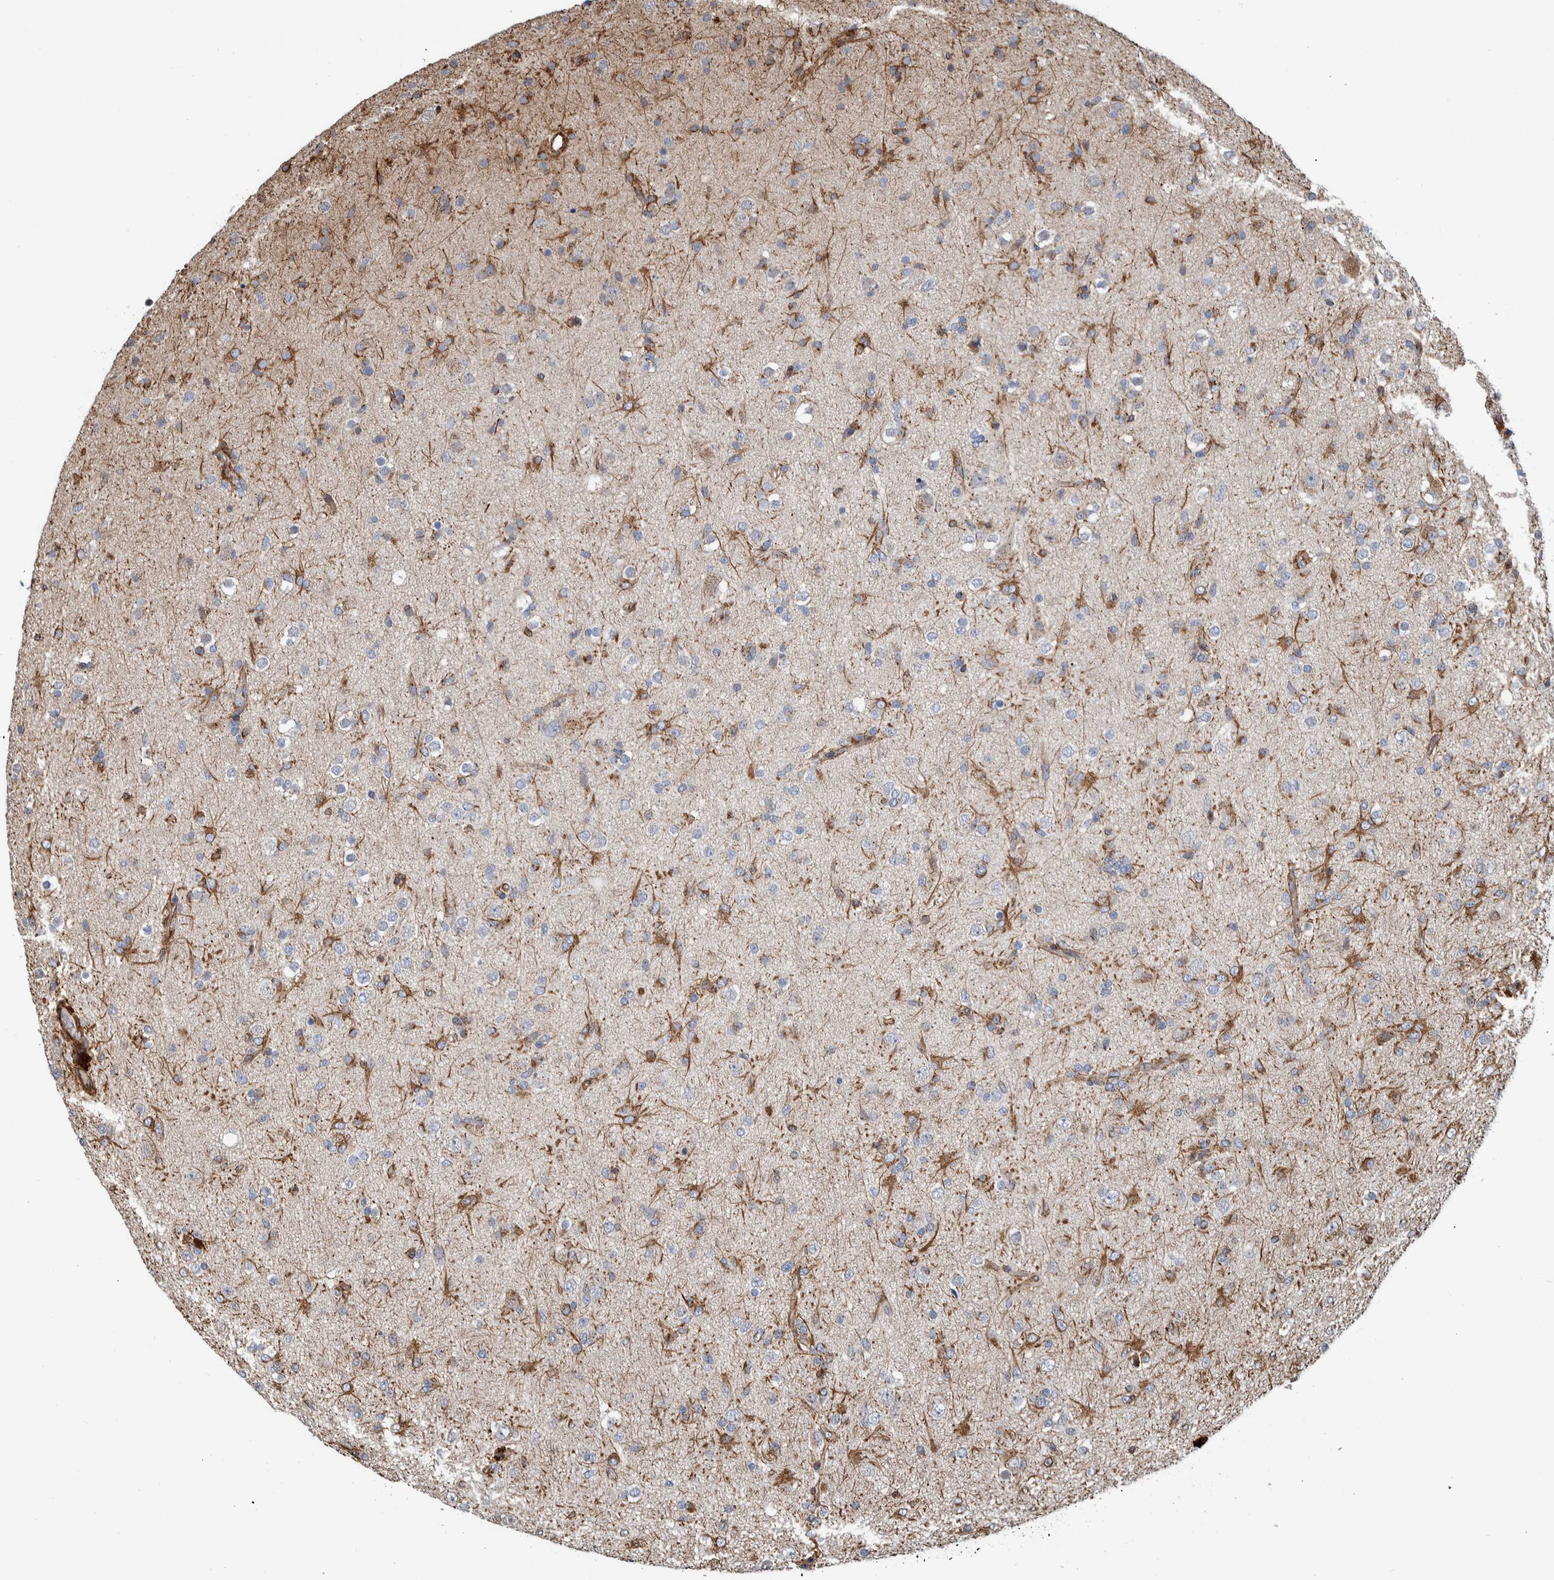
{"staining": {"intensity": "negative", "quantity": "none", "location": "none"}, "tissue": "glioma", "cell_type": "Tumor cells", "image_type": "cancer", "snomed": [{"axis": "morphology", "description": "Glioma, malignant, Low grade"}, {"axis": "topography", "description": "Brain"}], "caption": "Malignant low-grade glioma stained for a protein using immunohistochemistry (IHC) reveals no staining tumor cells.", "gene": "CCDC57", "patient": {"sex": "male", "age": 65}}